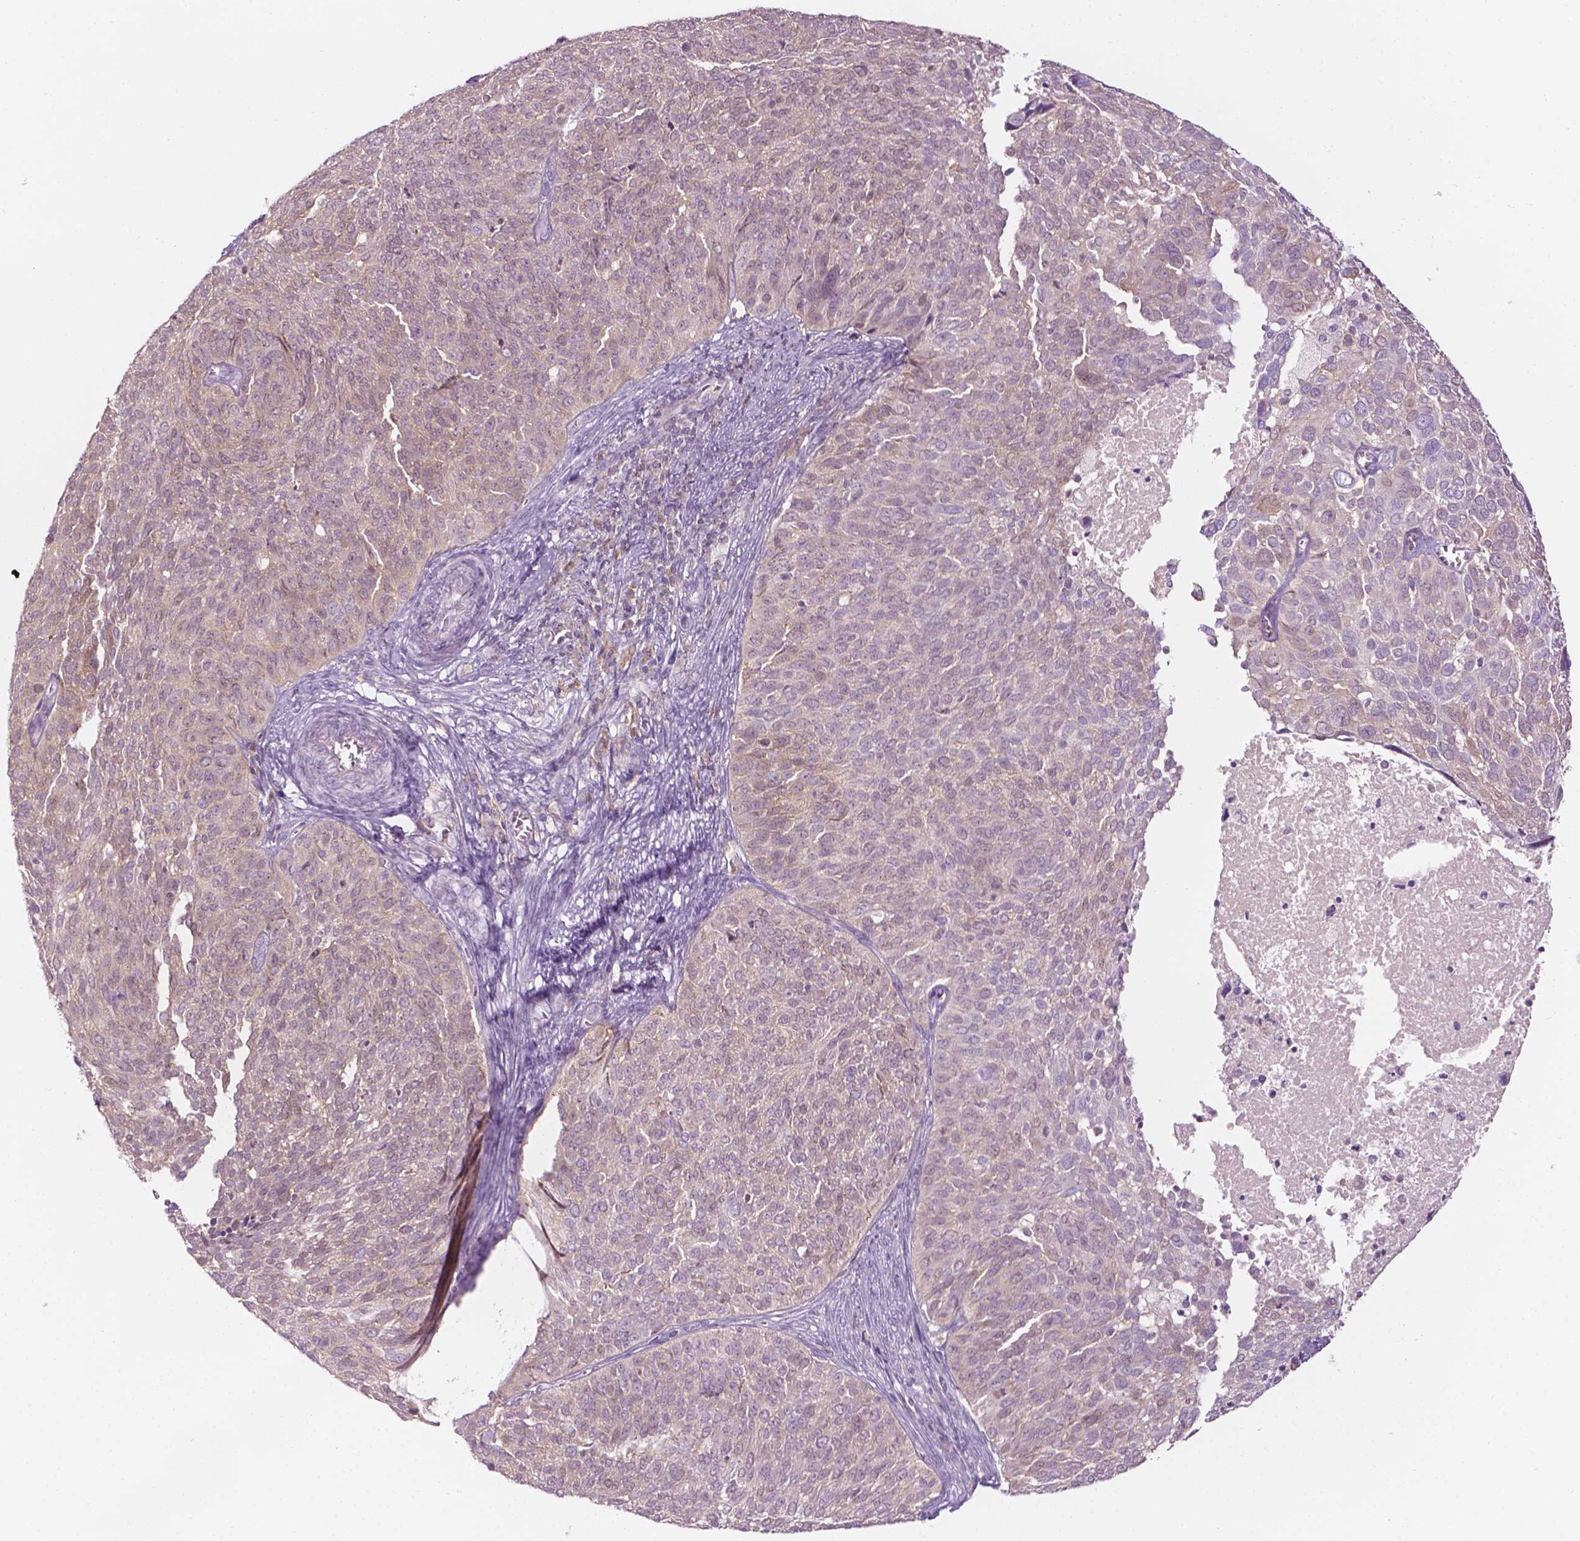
{"staining": {"intensity": "negative", "quantity": "none", "location": "none"}, "tissue": "cervical cancer", "cell_type": "Tumor cells", "image_type": "cancer", "snomed": [{"axis": "morphology", "description": "Squamous cell carcinoma, NOS"}, {"axis": "topography", "description": "Cervix"}], "caption": "DAB (3,3'-diaminobenzidine) immunohistochemical staining of cervical cancer (squamous cell carcinoma) shows no significant staining in tumor cells.", "gene": "SHMT1", "patient": {"sex": "female", "age": 39}}